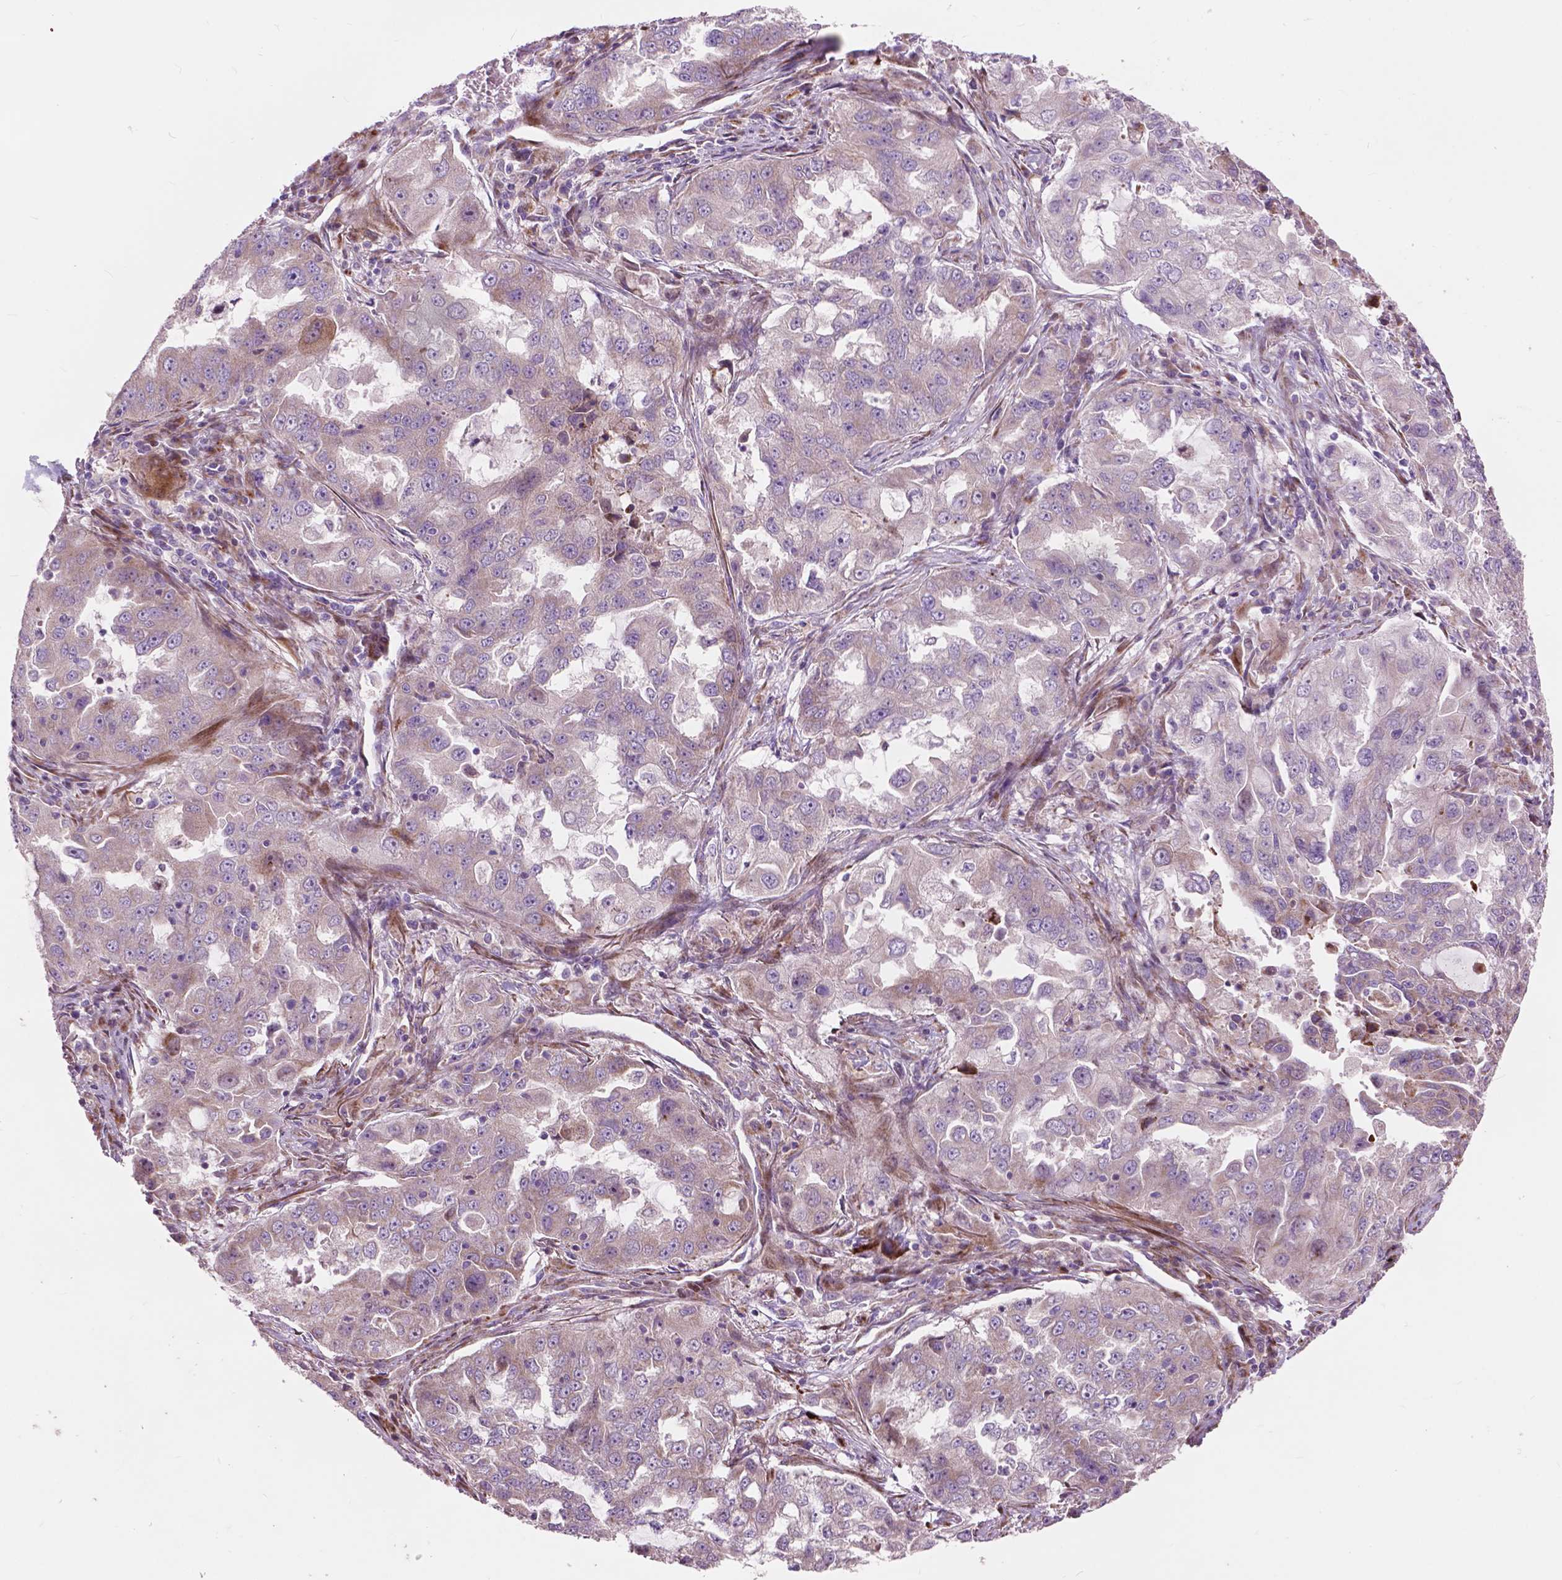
{"staining": {"intensity": "weak", "quantity": "25%-75%", "location": "cytoplasmic/membranous"}, "tissue": "lung cancer", "cell_type": "Tumor cells", "image_type": "cancer", "snomed": [{"axis": "morphology", "description": "Adenocarcinoma, NOS"}, {"axis": "topography", "description": "Lung"}], "caption": "Lung cancer was stained to show a protein in brown. There is low levels of weak cytoplasmic/membranous staining in about 25%-75% of tumor cells.", "gene": "MORN1", "patient": {"sex": "female", "age": 61}}